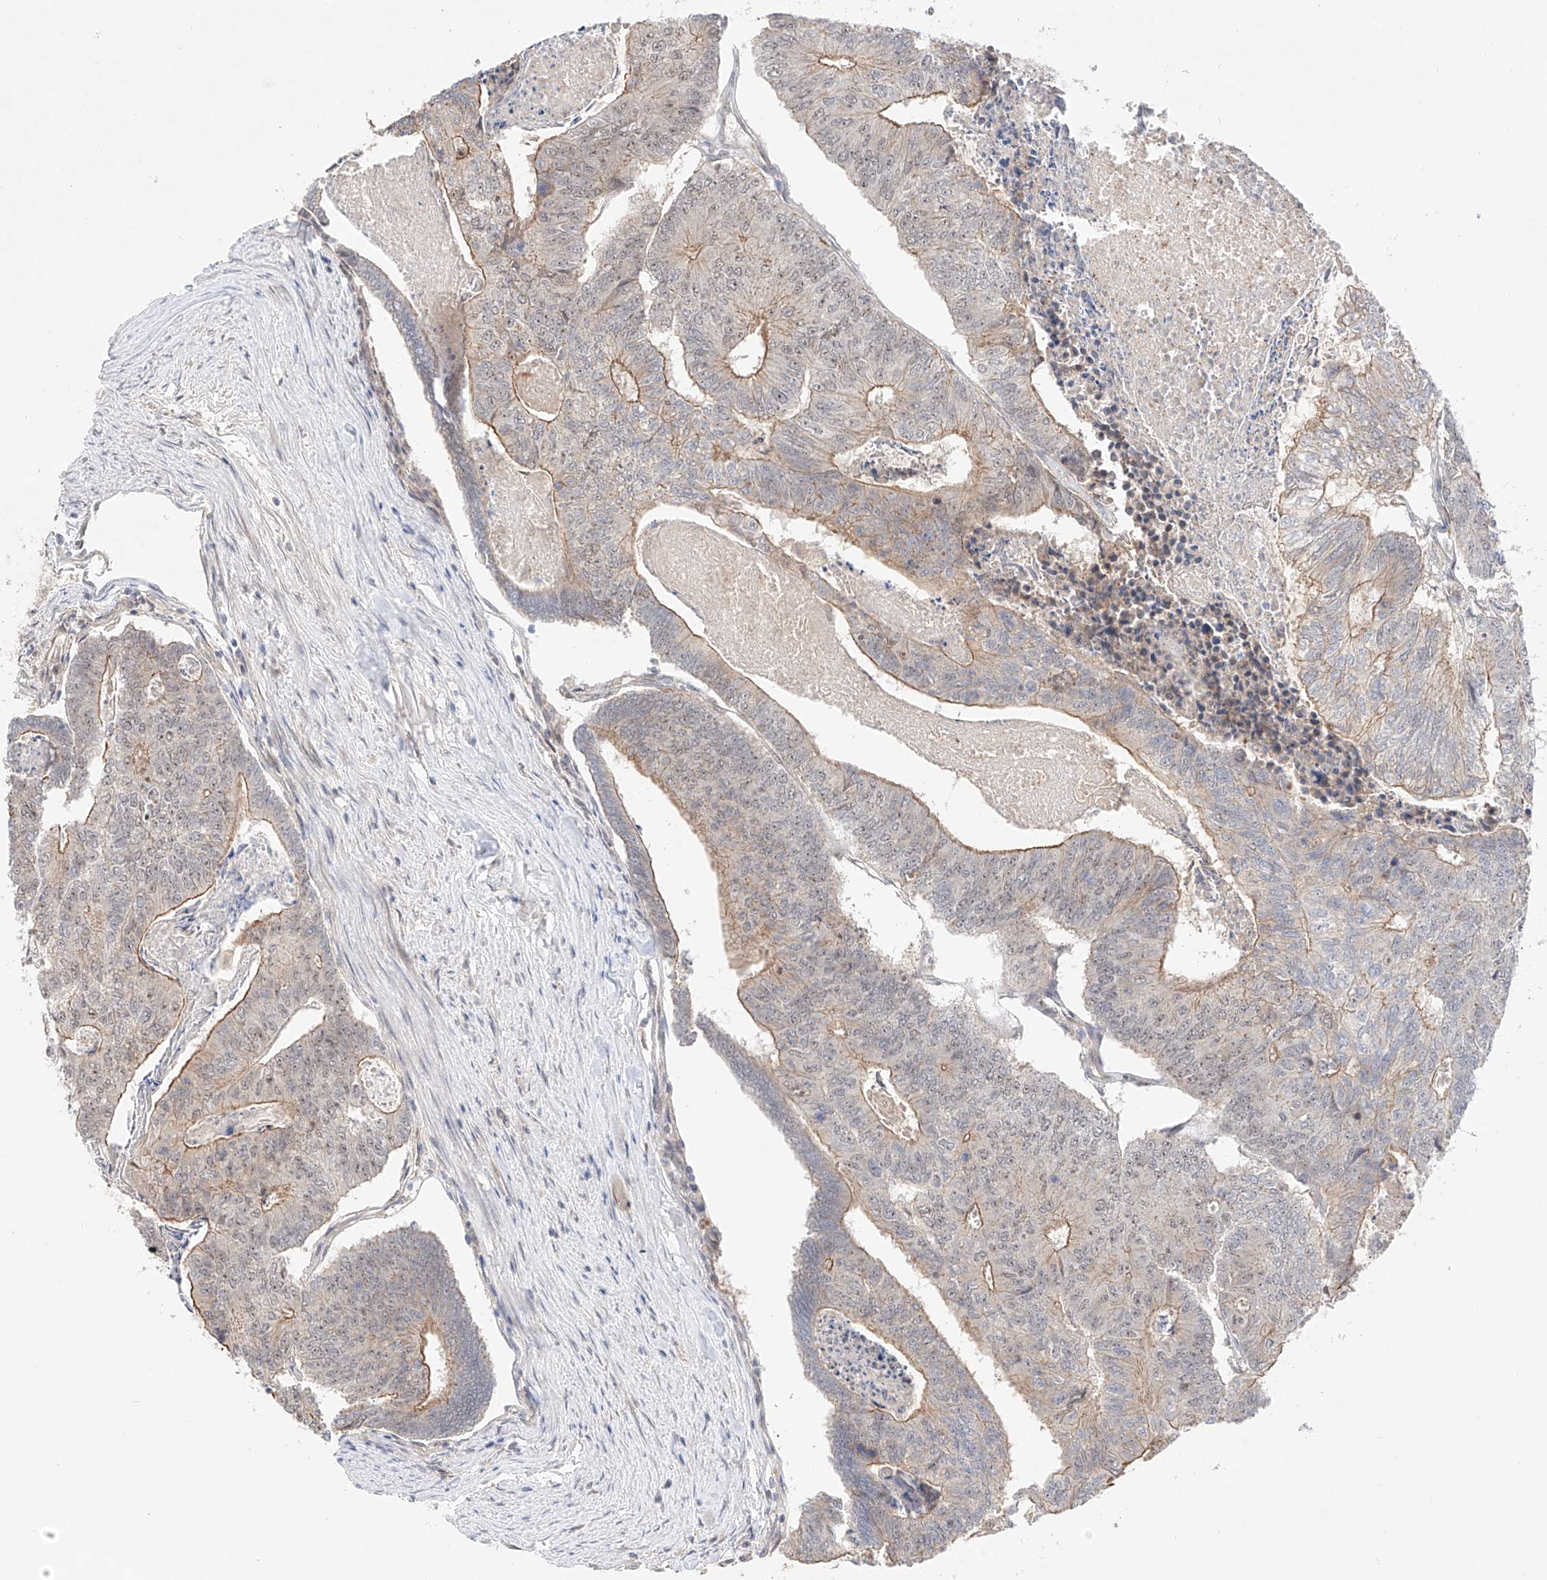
{"staining": {"intensity": "moderate", "quantity": "25%-75%", "location": "cytoplasmic/membranous"}, "tissue": "colorectal cancer", "cell_type": "Tumor cells", "image_type": "cancer", "snomed": [{"axis": "morphology", "description": "Adenocarcinoma, NOS"}, {"axis": "topography", "description": "Colon"}], "caption": "Immunohistochemistry histopathology image of colorectal cancer stained for a protein (brown), which displays medium levels of moderate cytoplasmic/membranous positivity in about 25%-75% of tumor cells.", "gene": "IL22RA2", "patient": {"sex": "female", "age": 67}}